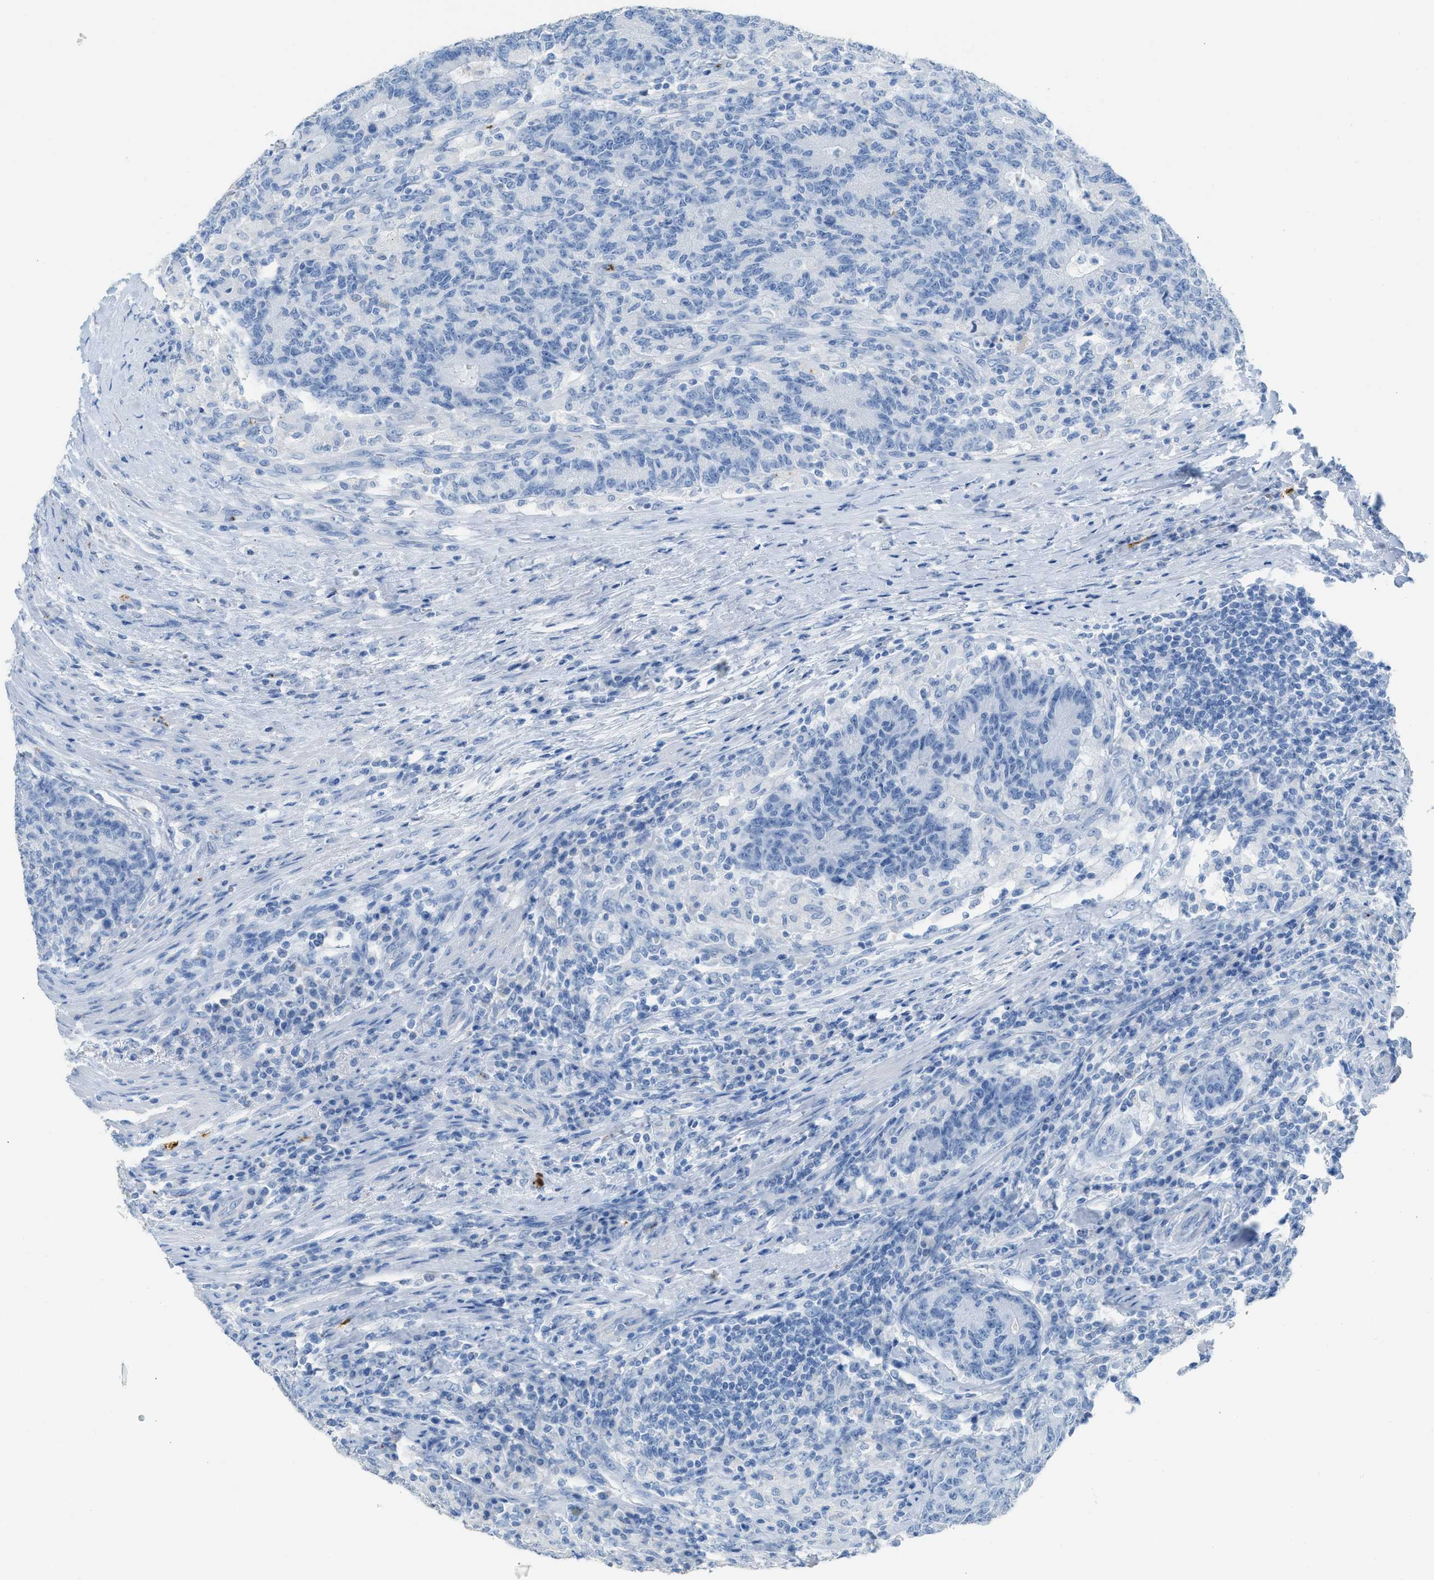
{"staining": {"intensity": "negative", "quantity": "none", "location": "none"}, "tissue": "colorectal cancer", "cell_type": "Tumor cells", "image_type": "cancer", "snomed": [{"axis": "morphology", "description": "Normal tissue, NOS"}, {"axis": "morphology", "description": "Adenocarcinoma, NOS"}, {"axis": "topography", "description": "Colon"}], "caption": "Human adenocarcinoma (colorectal) stained for a protein using IHC exhibits no positivity in tumor cells.", "gene": "FAIM2", "patient": {"sex": "female", "age": 75}}